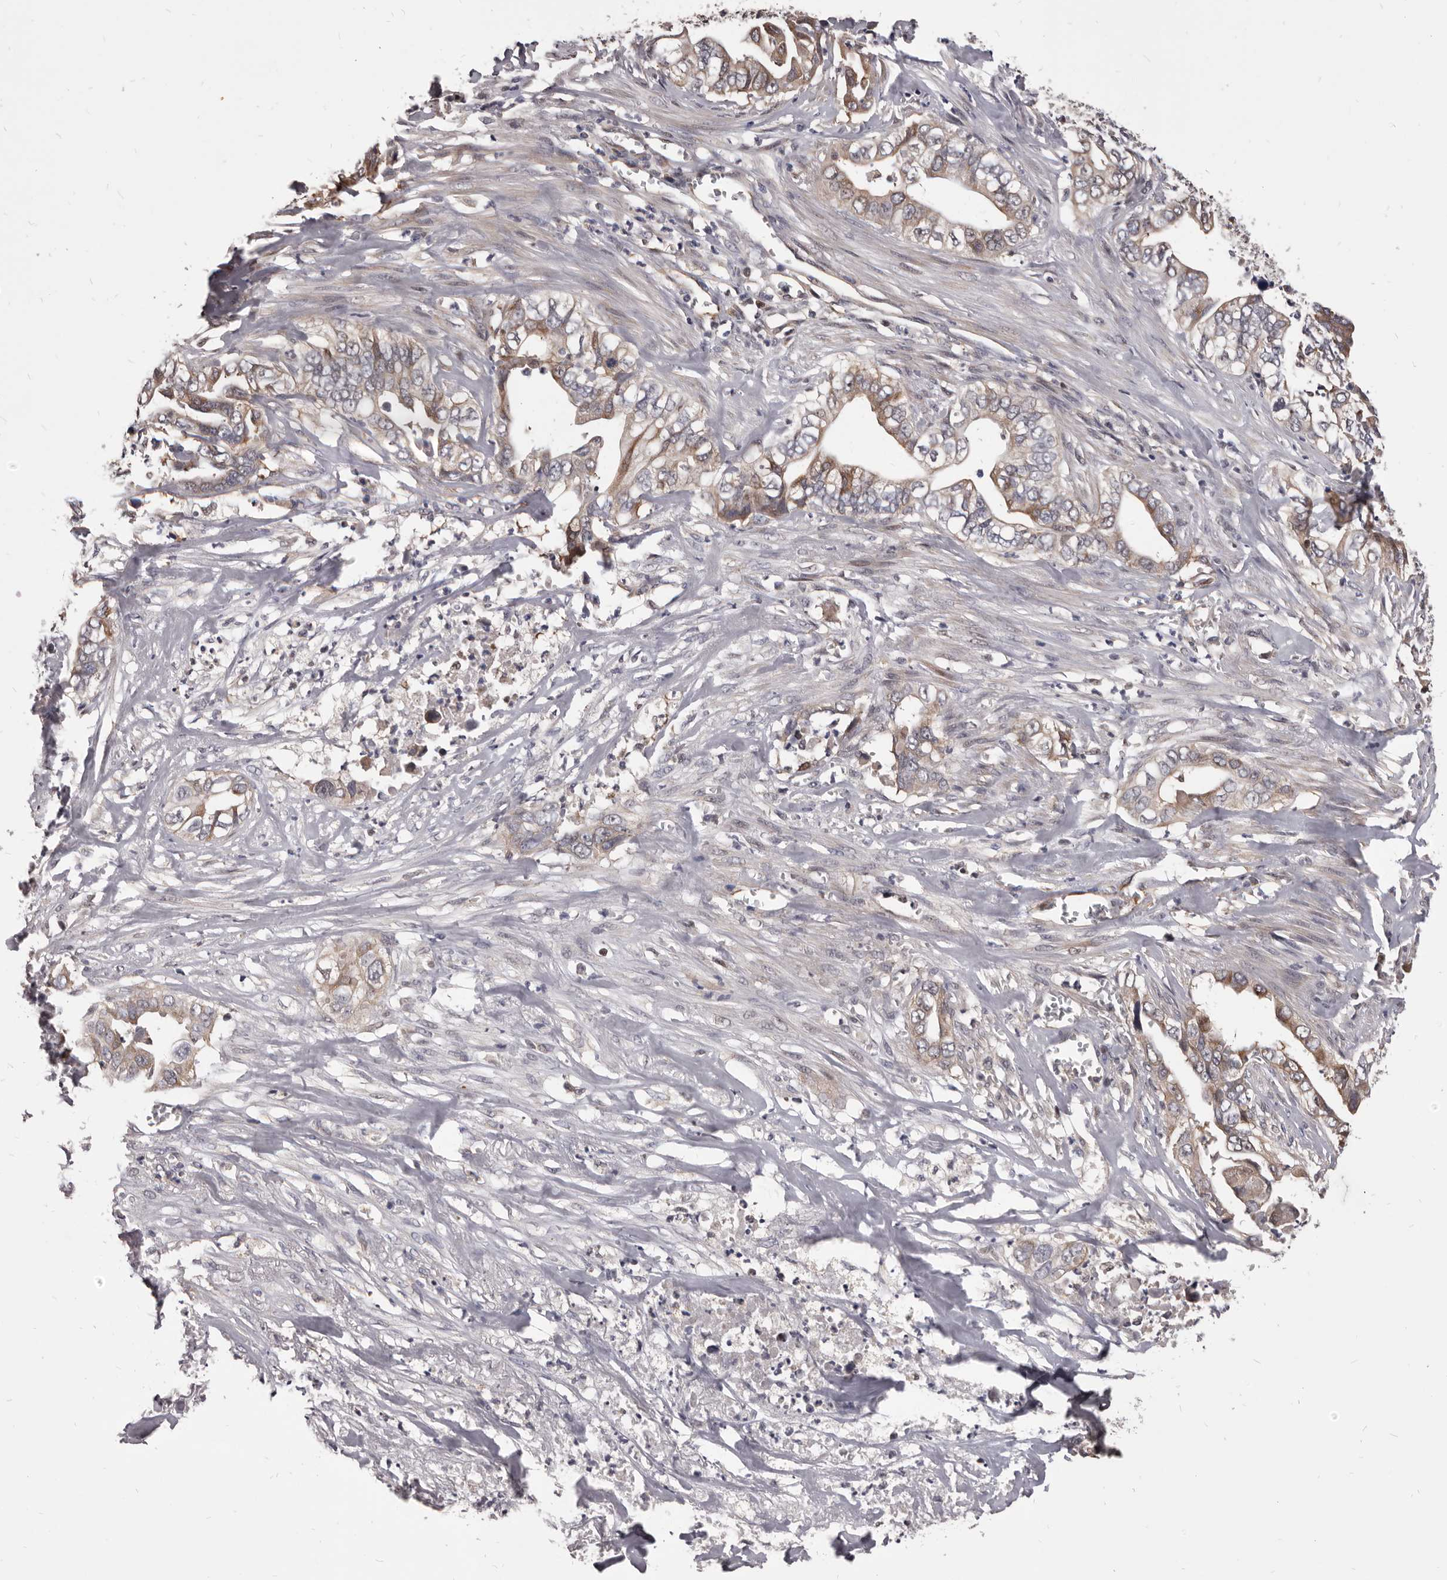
{"staining": {"intensity": "weak", "quantity": ">75%", "location": "cytoplasmic/membranous"}, "tissue": "liver cancer", "cell_type": "Tumor cells", "image_type": "cancer", "snomed": [{"axis": "morphology", "description": "Cholangiocarcinoma"}, {"axis": "topography", "description": "Liver"}], "caption": "The histopathology image reveals staining of liver cholangiocarcinoma, revealing weak cytoplasmic/membranous protein expression (brown color) within tumor cells.", "gene": "MAP3K14", "patient": {"sex": "female", "age": 79}}